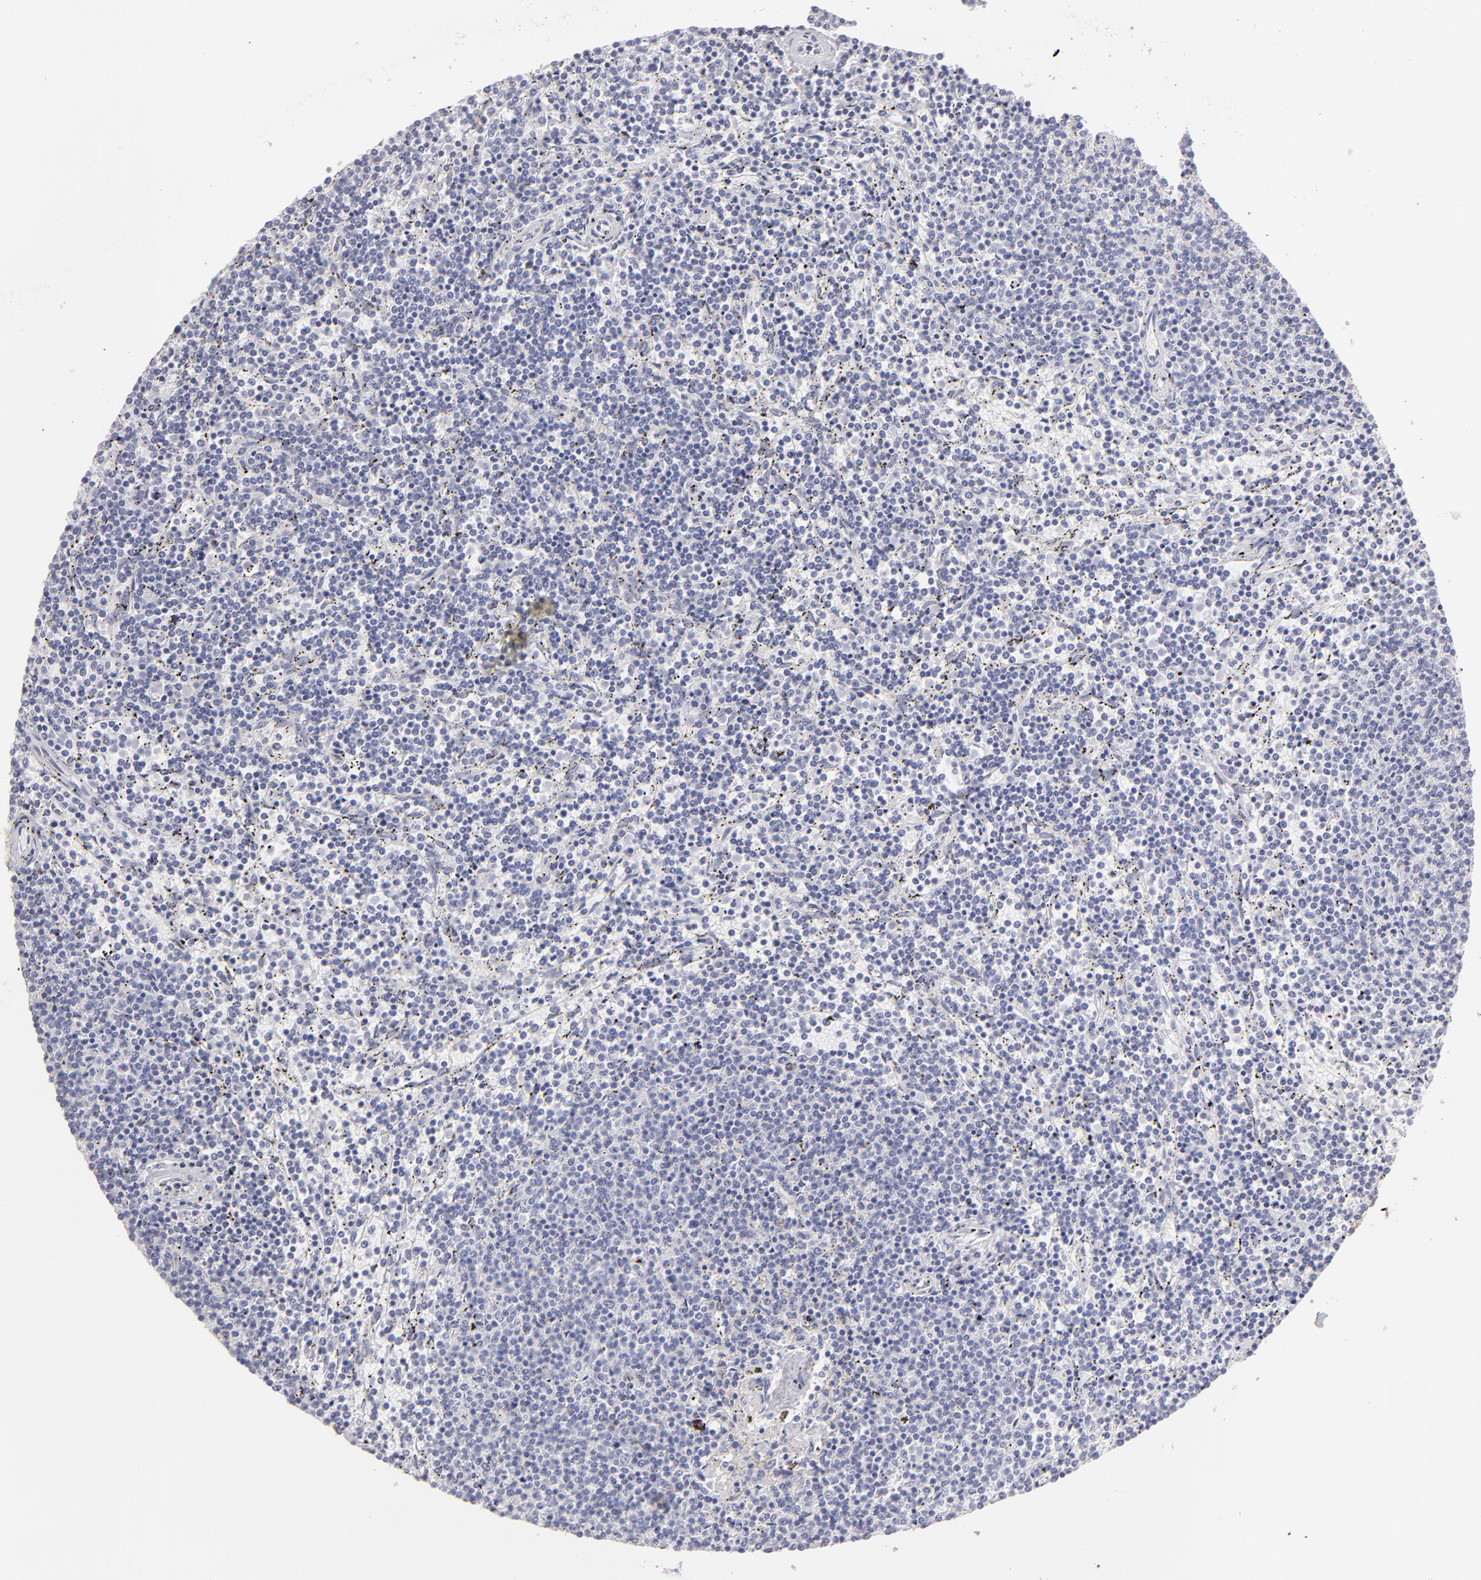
{"staining": {"intensity": "negative", "quantity": "none", "location": "none"}, "tissue": "lymphoma", "cell_type": "Tumor cells", "image_type": "cancer", "snomed": [{"axis": "morphology", "description": "Malignant lymphoma, non-Hodgkin's type, Low grade"}, {"axis": "topography", "description": "Spleen"}], "caption": "The histopathology image exhibits no significant positivity in tumor cells of low-grade malignant lymphoma, non-Hodgkin's type. The staining was performed using DAB (3,3'-diaminobenzidine) to visualize the protein expression in brown, while the nuclei were stained in blue with hematoxylin (Magnification: 20x).", "gene": "ABCC4", "patient": {"sex": "female", "age": 50}}